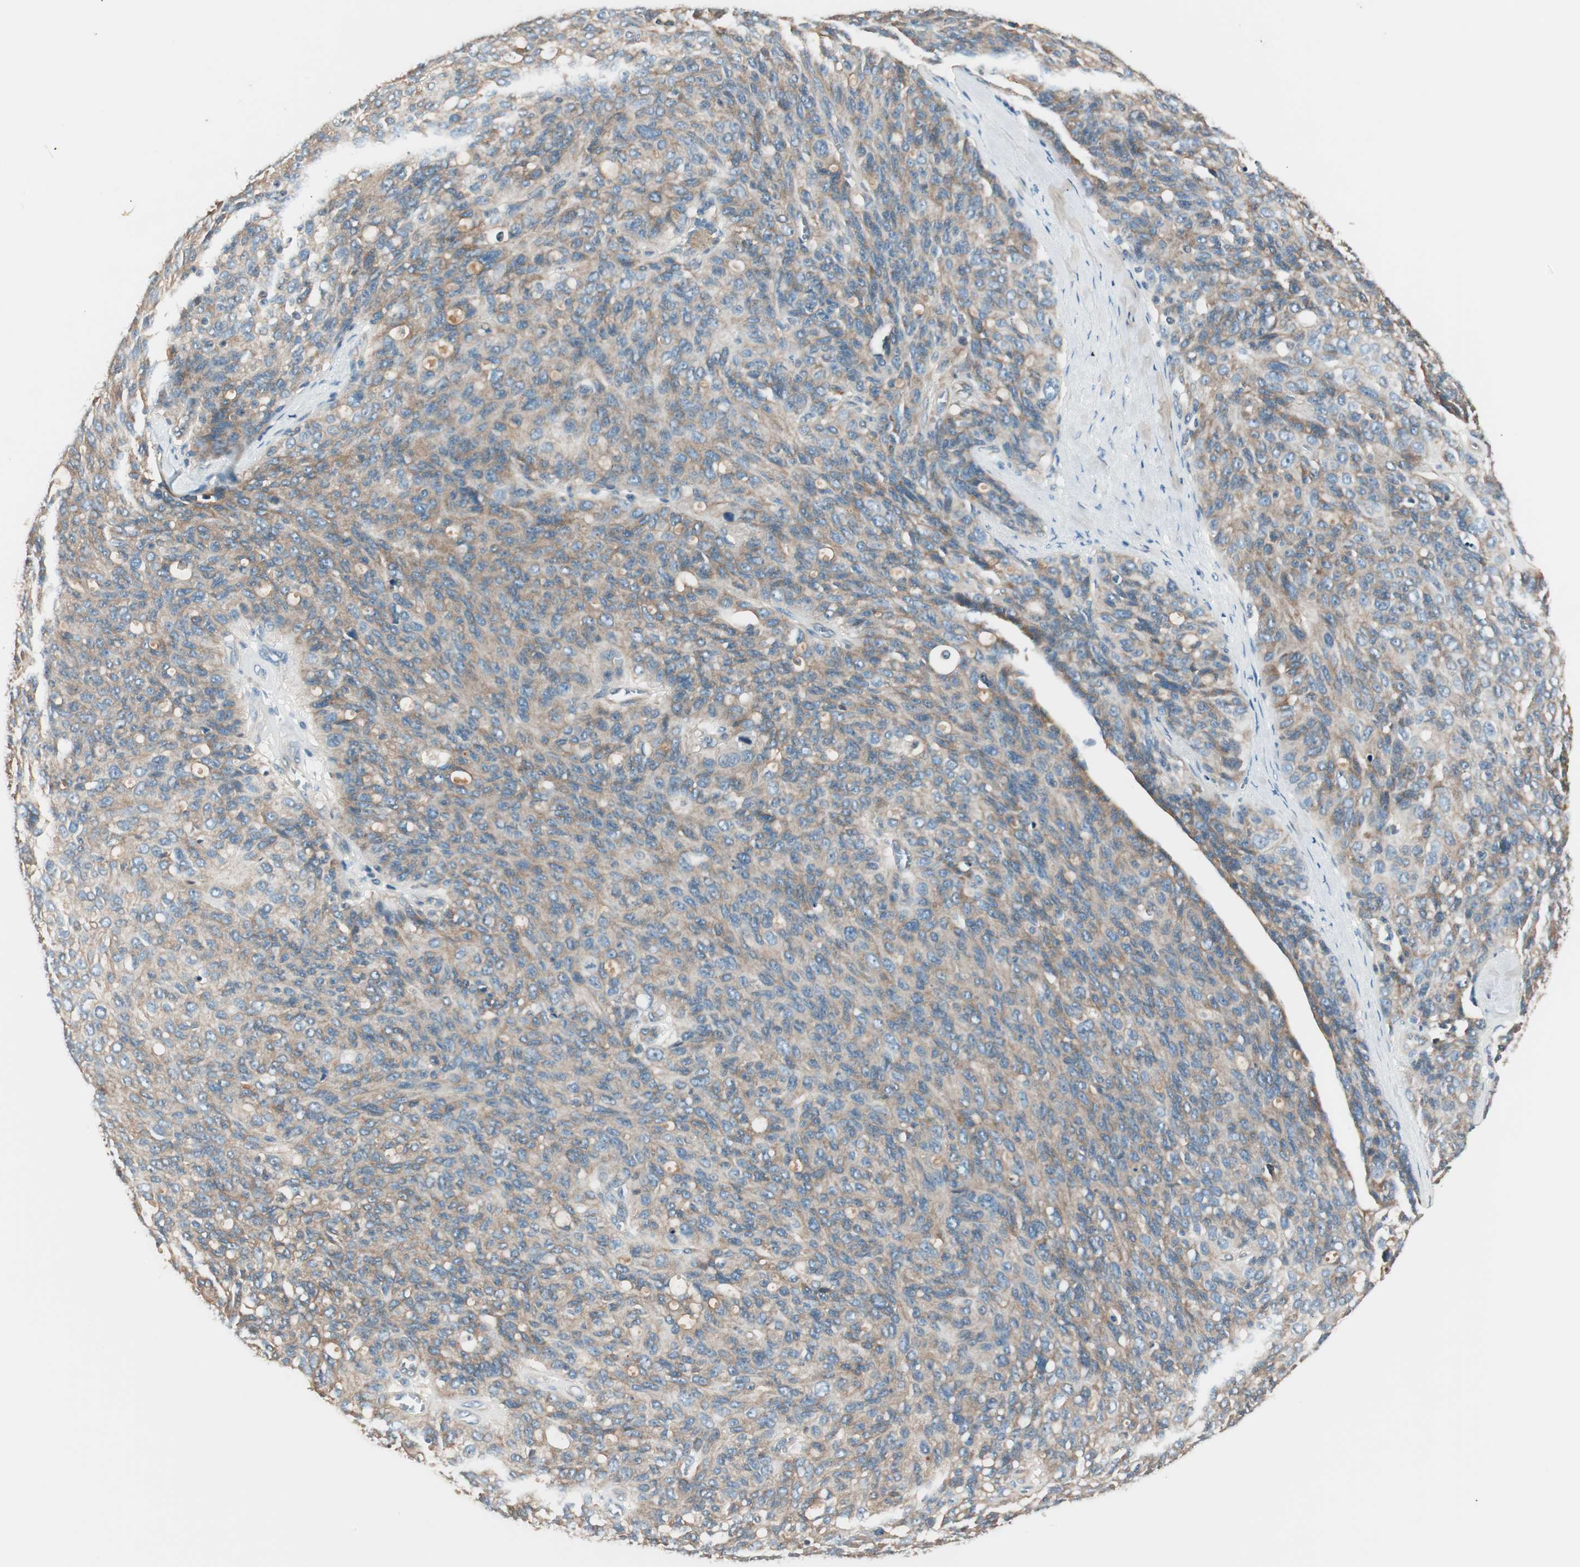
{"staining": {"intensity": "weak", "quantity": ">75%", "location": "cytoplasmic/membranous"}, "tissue": "ovarian cancer", "cell_type": "Tumor cells", "image_type": "cancer", "snomed": [{"axis": "morphology", "description": "Carcinoma, endometroid"}, {"axis": "topography", "description": "Ovary"}], "caption": "Protein expression analysis of ovarian endometroid carcinoma shows weak cytoplasmic/membranous positivity in approximately >75% of tumor cells. Using DAB (brown) and hematoxylin (blue) stains, captured at high magnification using brightfield microscopy.", "gene": "TSG101", "patient": {"sex": "female", "age": 60}}